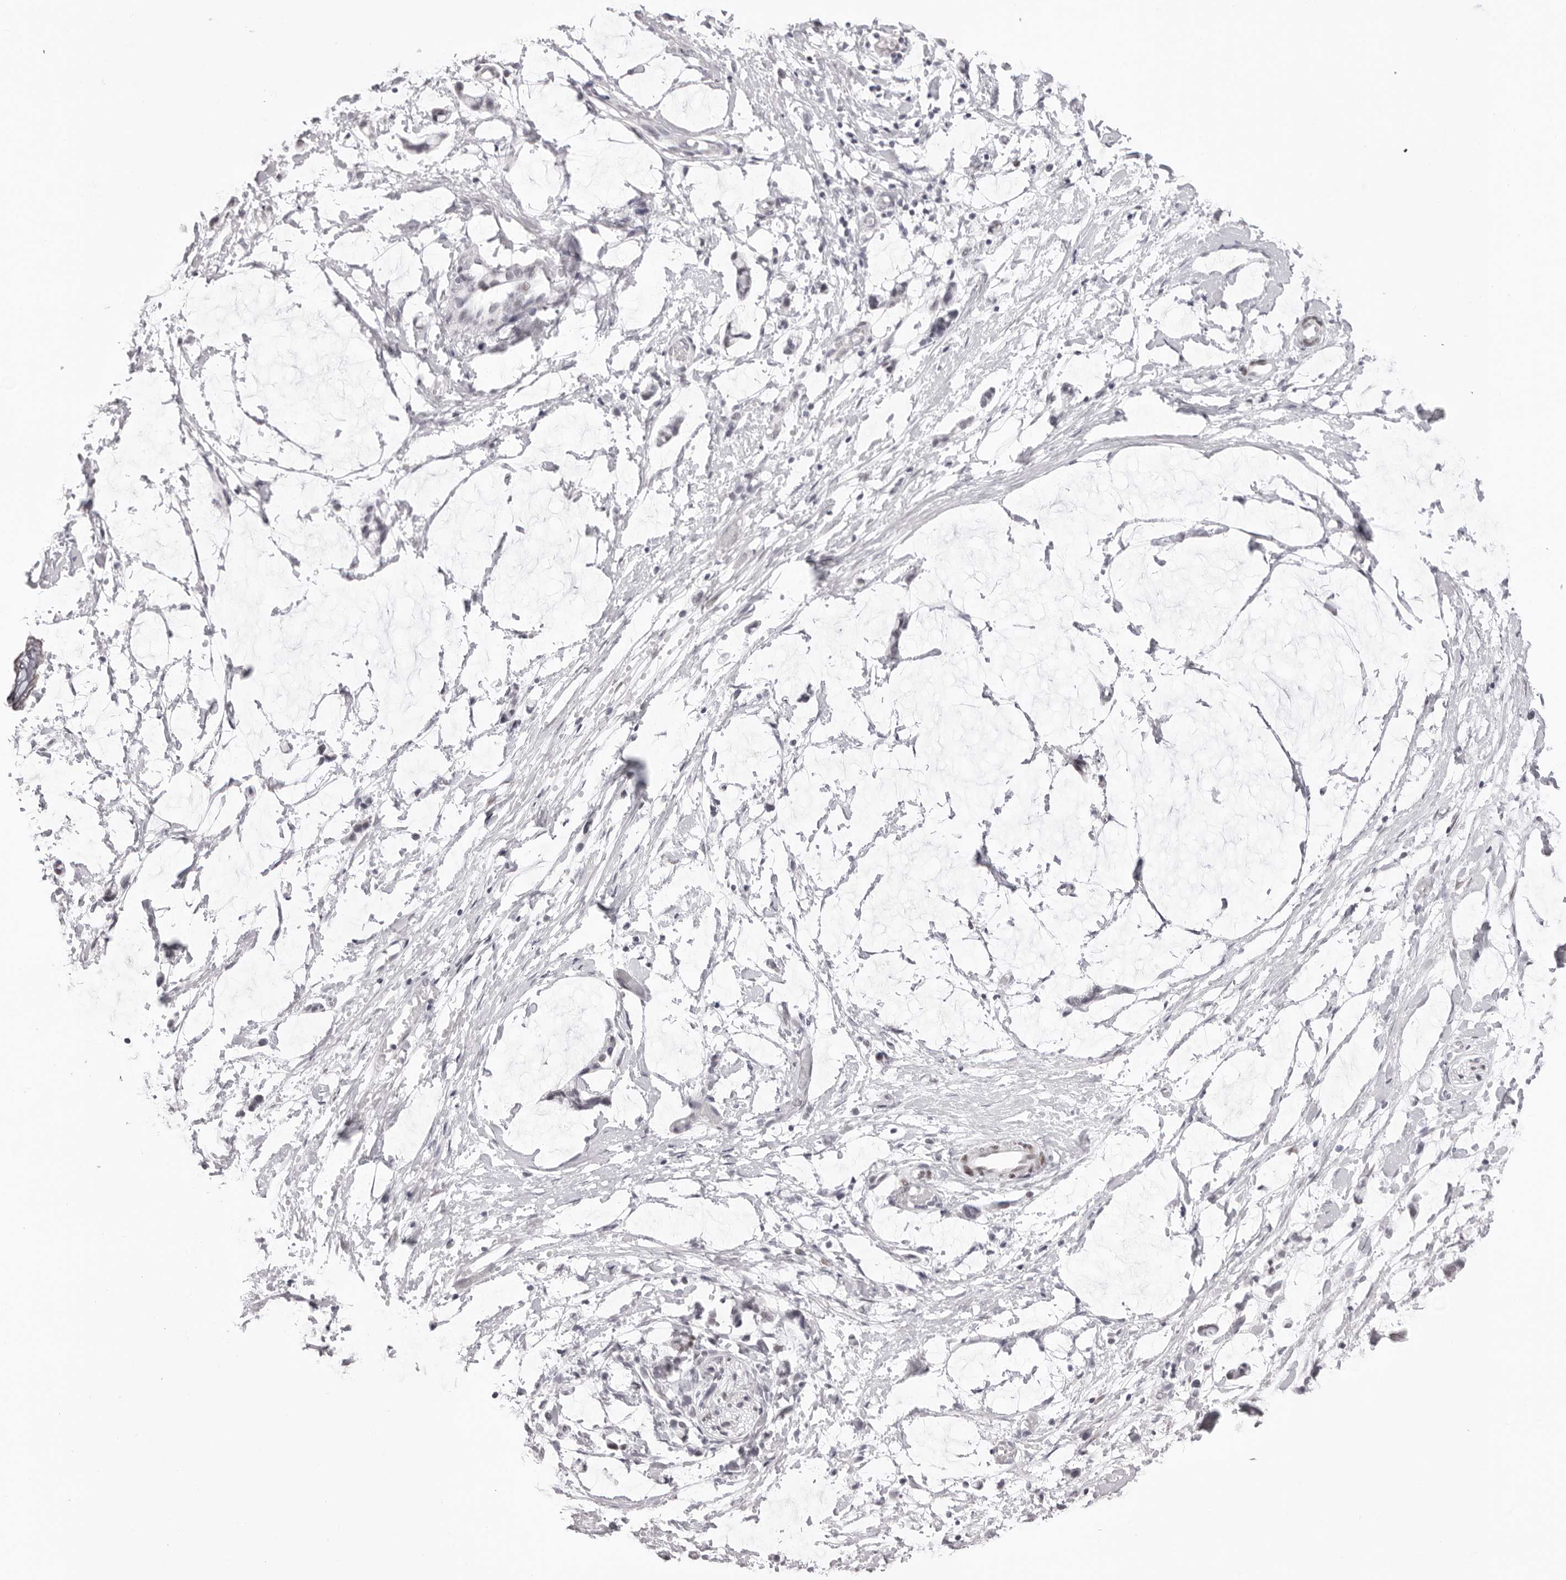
{"staining": {"intensity": "negative", "quantity": "none", "location": "none"}, "tissue": "adipose tissue", "cell_type": "Adipocytes", "image_type": "normal", "snomed": [{"axis": "morphology", "description": "Normal tissue, NOS"}, {"axis": "morphology", "description": "Adenocarcinoma, NOS"}, {"axis": "topography", "description": "Smooth muscle"}, {"axis": "topography", "description": "Colon"}], "caption": "Micrograph shows no protein staining in adipocytes of normal adipose tissue. (Immunohistochemistry, brightfield microscopy, high magnification).", "gene": "MAFK", "patient": {"sex": "male", "age": 14}}